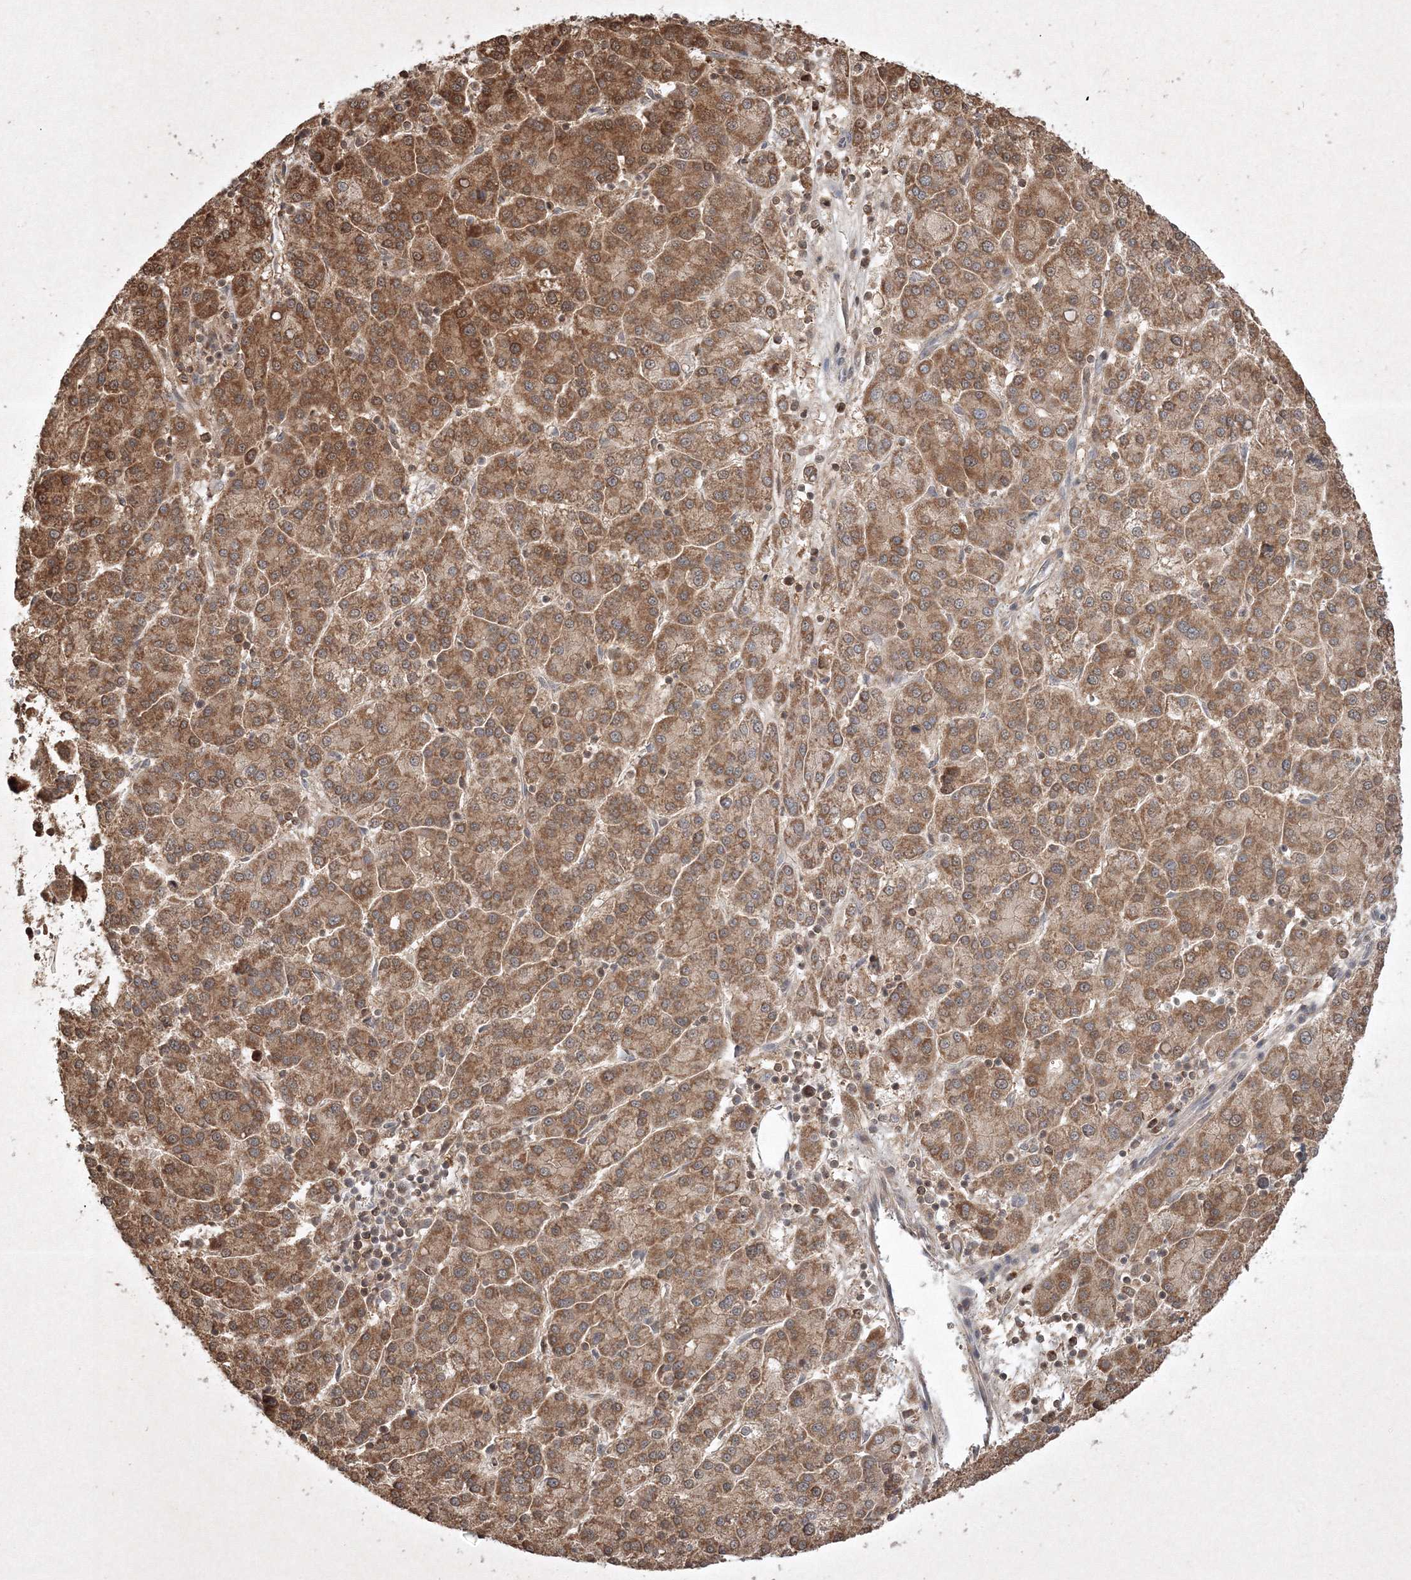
{"staining": {"intensity": "moderate", "quantity": ">75%", "location": "cytoplasmic/membranous"}, "tissue": "liver cancer", "cell_type": "Tumor cells", "image_type": "cancer", "snomed": [{"axis": "morphology", "description": "Carcinoma, Hepatocellular, NOS"}, {"axis": "topography", "description": "Liver"}], "caption": "There is medium levels of moderate cytoplasmic/membranous positivity in tumor cells of liver hepatocellular carcinoma, as demonstrated by immunohistochemical staining (brown color).", "gene": "PLTP", "patient": {"sex": "female", "age": 58}}